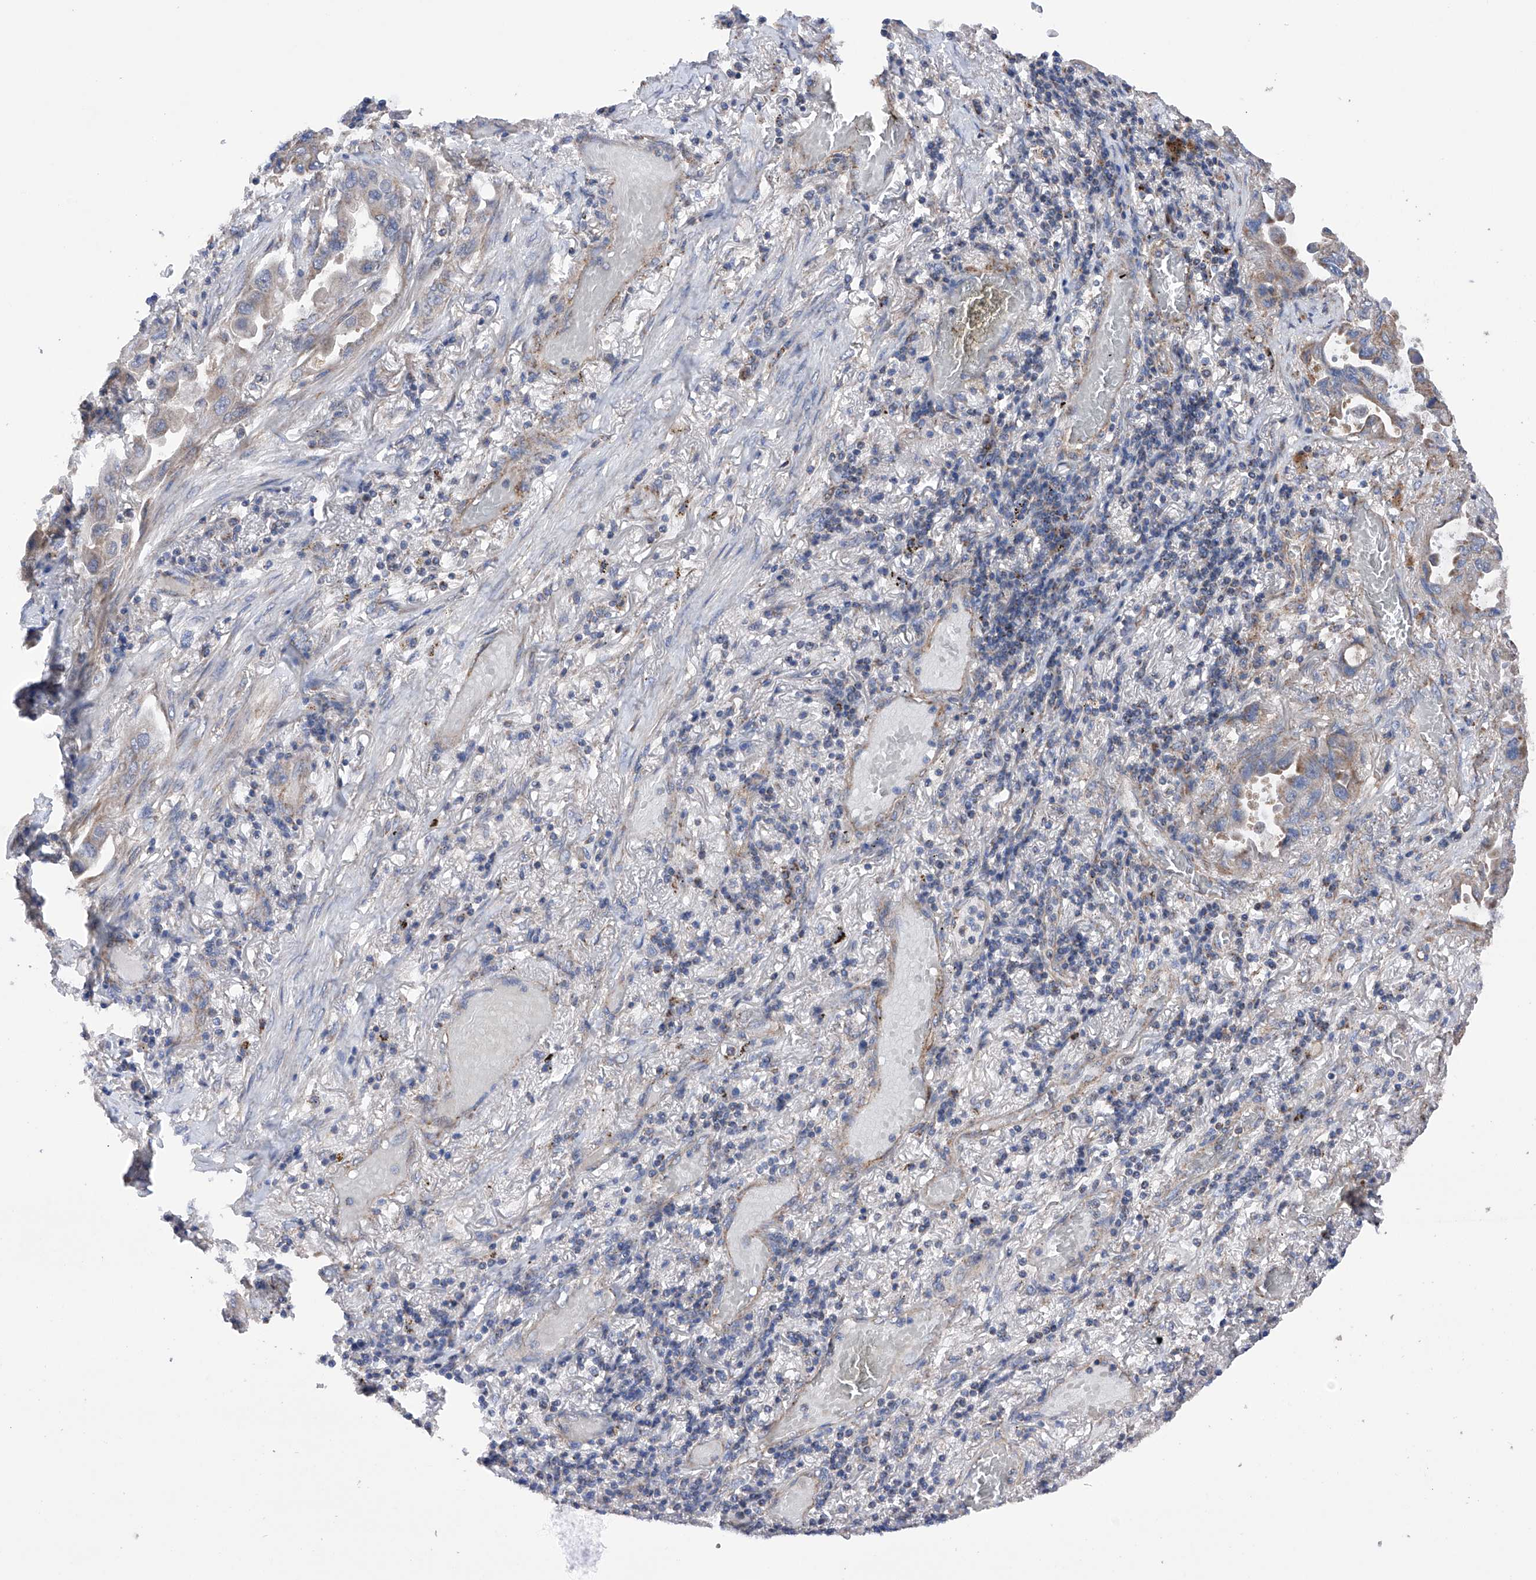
{"staining": {"intensity": "weak", "quantity": ">75%", "location": "cytoplasmic/membranous"}, "tissue": "lung cancer", "cell_type": "Tumor cells", "image_type": "cancer", "snomed": [{"axis": "morphology", "description": "Adenocarcinoma, NOS"}, {"axis": "topography", "description": "Lung"}], "caption": "Lung adenocarcinoma stained with a brown dye shows weak cytoplasmic/membranous positive expression in approximately >75% of tumor cells.", "gene": "EFCAB2", "patient": {"sex": "male", "age": 64}}